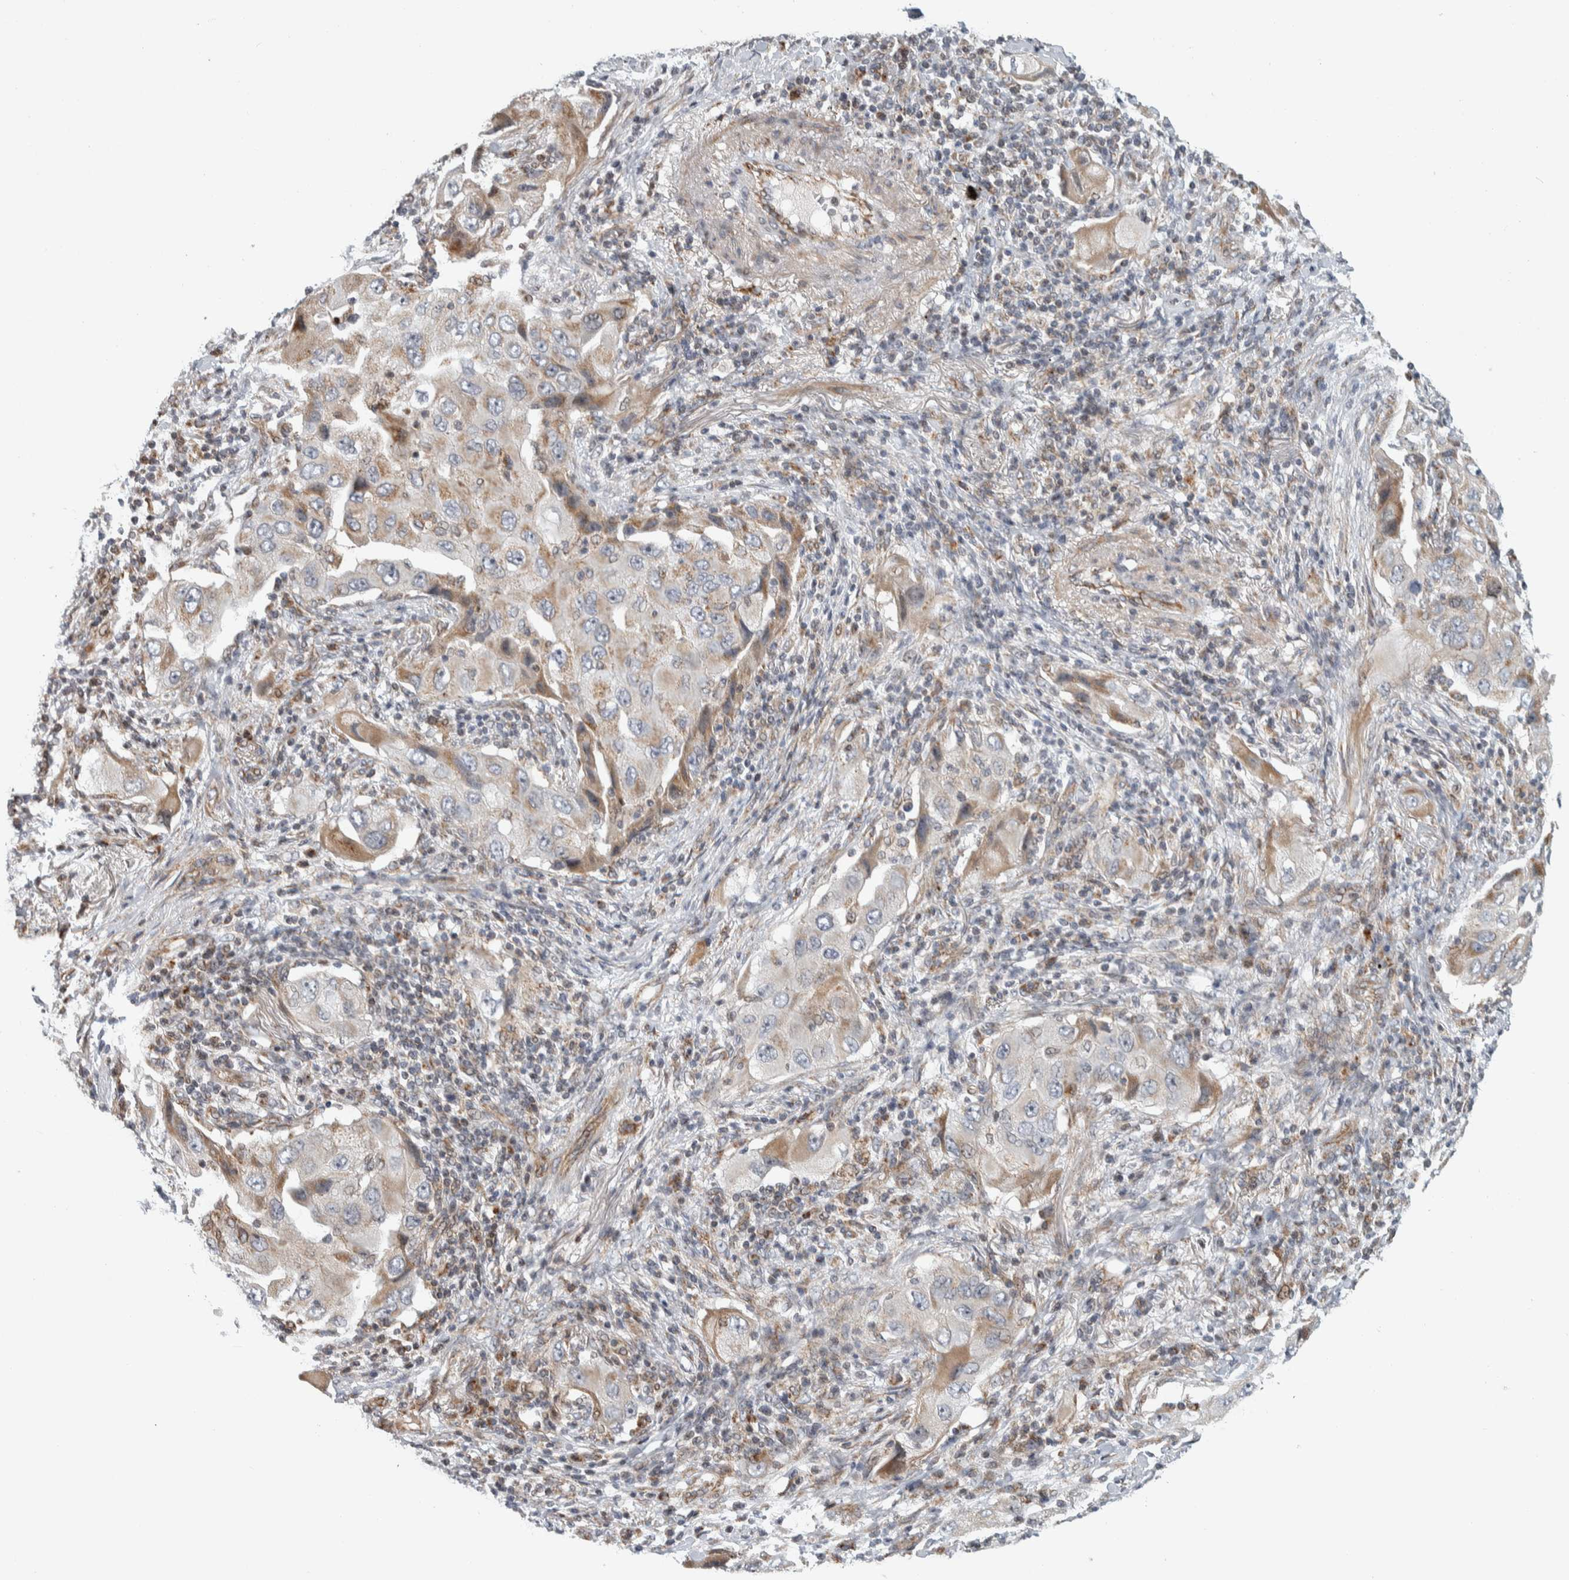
{"staining": {"intensity": "moderate", "quantity": "<25%", "location": "cytoplasmic/membranous"}, "tissue": "lung cancer", "cell_type": "Tumor cells", "image_type": "cancer", "snomed": [{"axis": "morphology", "description": "Adenocarcinoma, NOS"}, {"axis": "topography", "description": "Lung"}], "caption": "IHC of lung cancer shows low levels of moderate cytoplasmic/membranous expression in approximately <25% of tumor cells.", "gene": "AFP", "patient": {"sex": "female", "age": 65}}